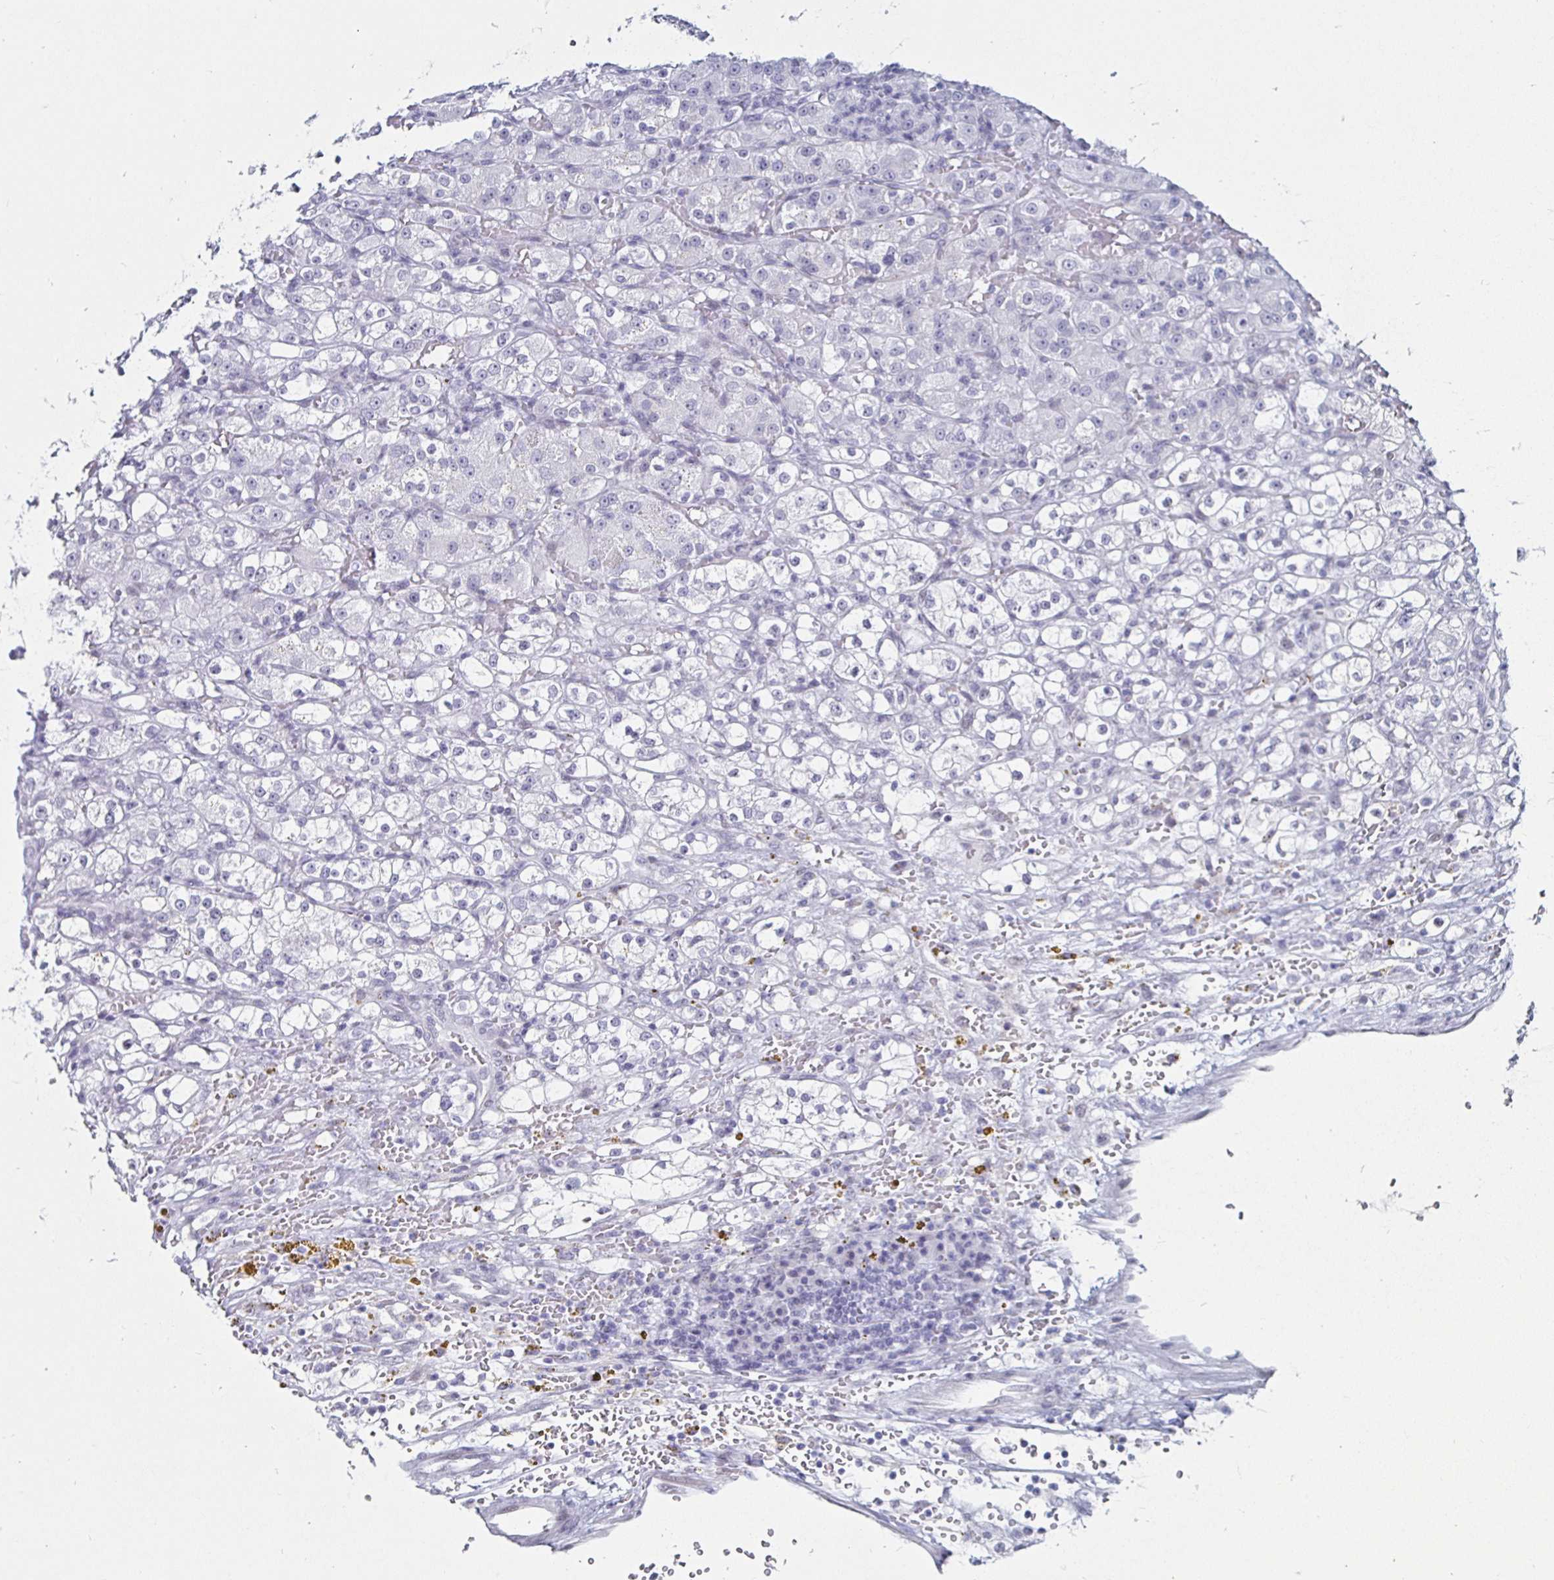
{"staining": {"intensity": "negative", "quantity": "none", "location": "none"}, "tissue": "renal cancer", "cell_type": "Tumor cells", "image_type": "cancer", "snomed": [{"axis": "morphology", "description": "Normal tissue, NOS"}, {"axis": "morphology", "description": "Adenocarcinoma, NOS"}, {"axis": "topography", "description": "Kidney"}], "caption": "Human renal cancer (adenocarcinoma) stained for a protein using immunohistochemistry (IHC) exhibits no expression in tumor cells.", "gene": "KRT4", "patient": {"sex": "male", "age": 61}}